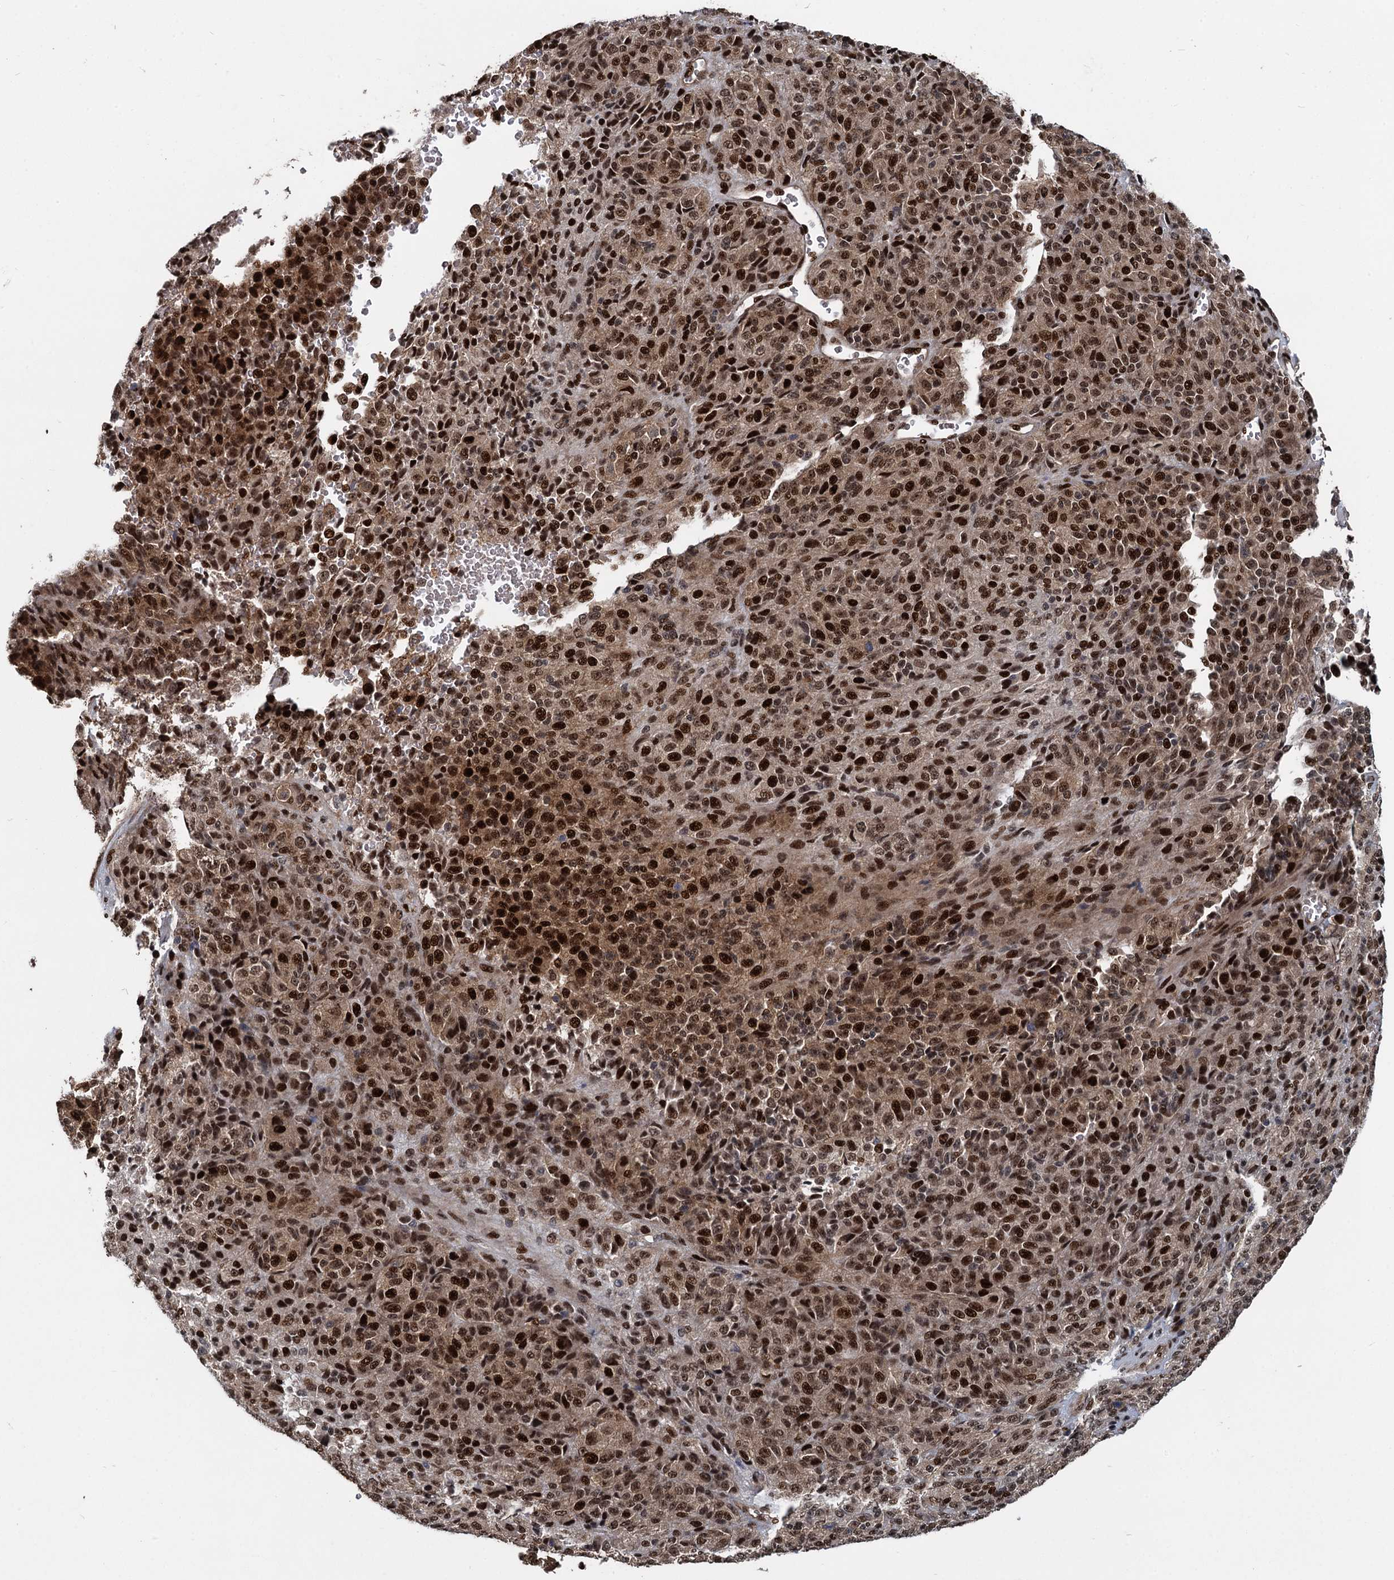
{"staining": {"intensity": "strong", "quantity": ">75%", "location": "nuclear"}, "tissue": "melanoma", "cell_type": "Tumor cells", "image_type": "cancer", "snomed": [{"axis": "morphology", "description": "Malignant melanoma, Metastatic site"}, {"axis": "topography", "description": "Brain"}], "caption": "Immunohistochemistry staining of melanoma, which displays high levels of strong nuclear staining in about >75% of tumor cells indicating strong nuclear protein expression. The staining was performed using DAB (brown) for protein detection and nuclei were counterstained in hematoxylin (blue).", "gene": "ANKRD49", "patient": {"sex": "female", "age": 56}}